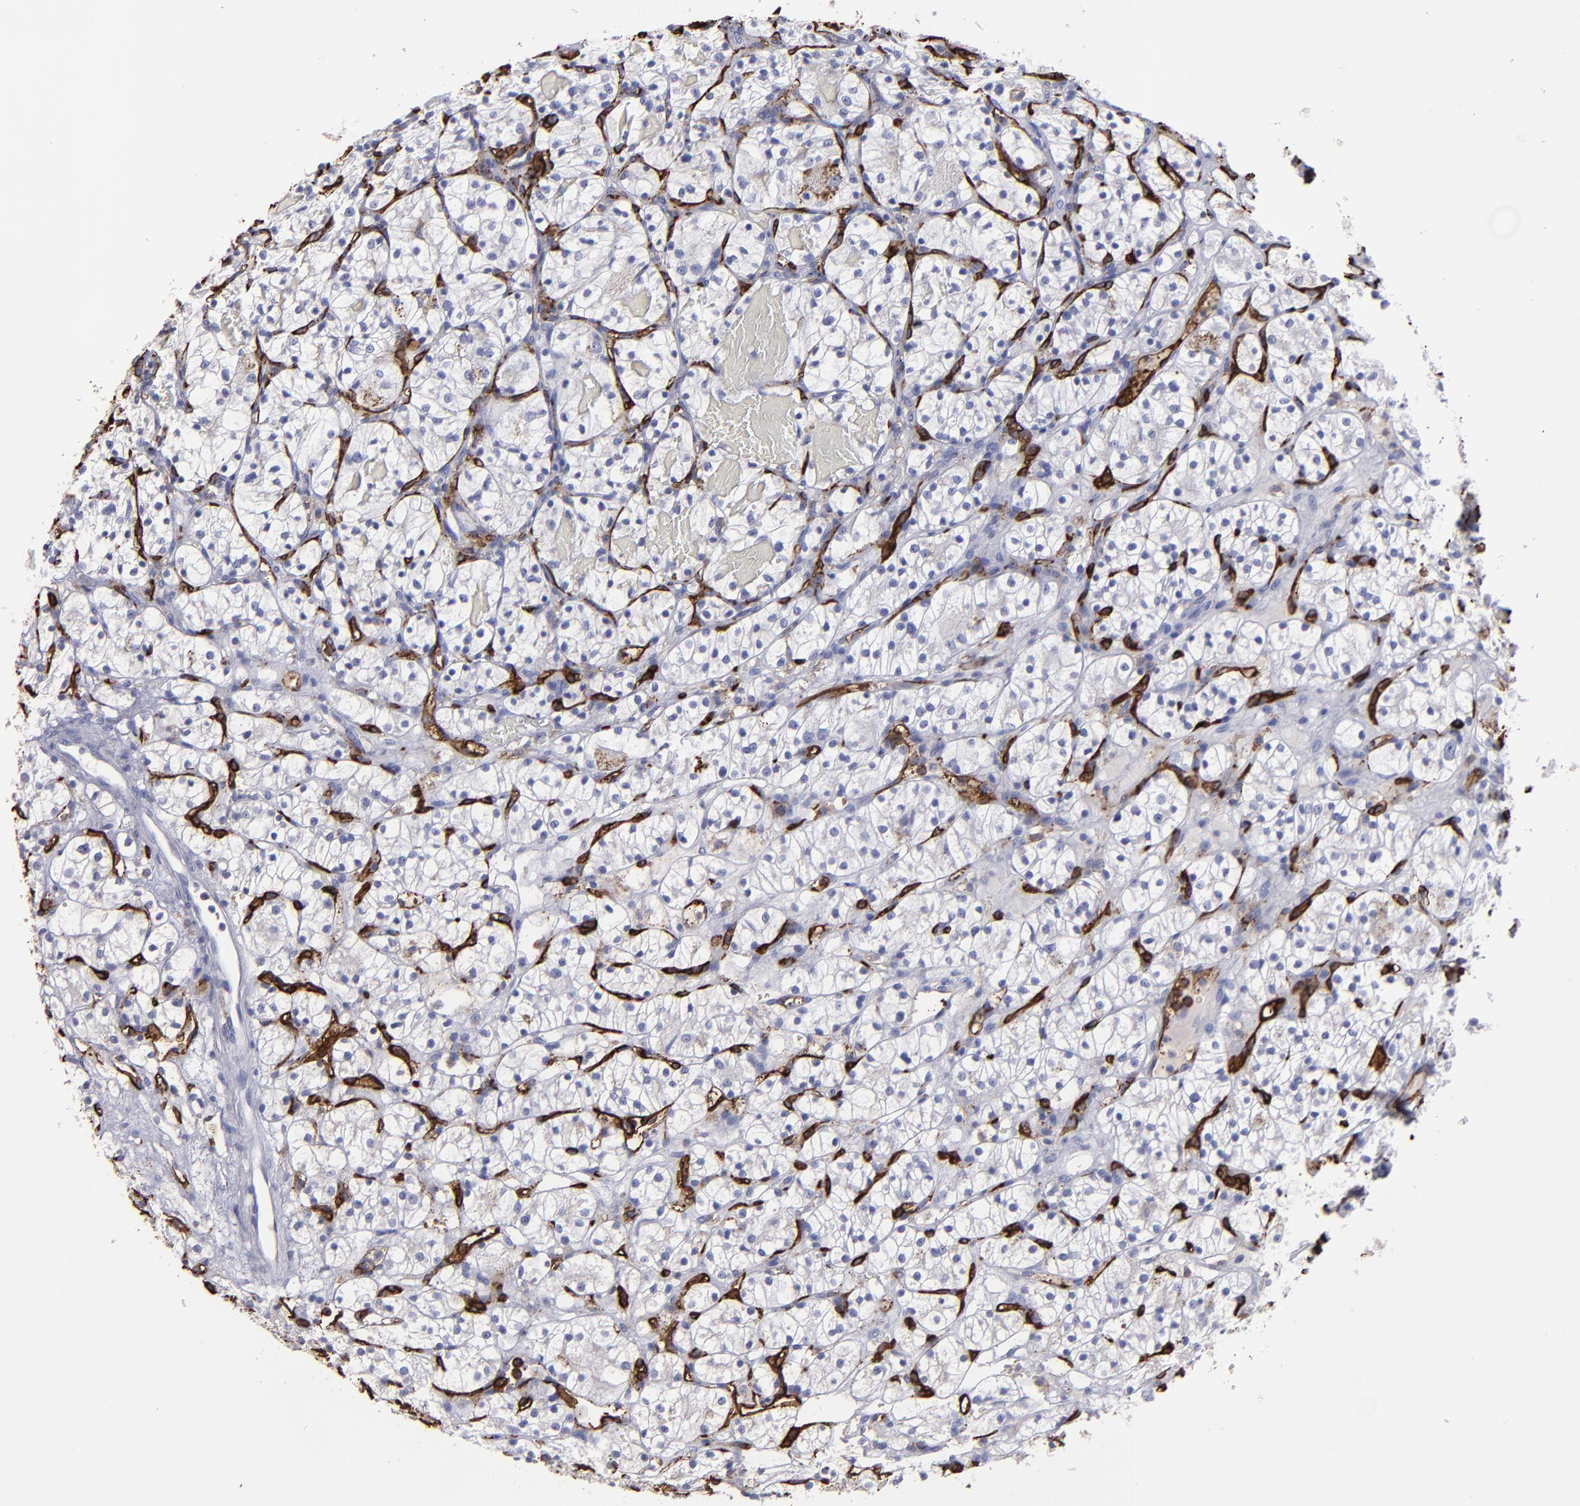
{"staining": {"intensity": "negative", "quantity": "none", "location": "none"}, "tissue": "renal cancer", "cell_type": "Tumor cells", "image_type": "cancer", "snomed": [{"axis": "morphology", "description": "Adenocarcinoma, NOS"}, {"axis": "topography", "description": "Kidney"}], "caption": "The image displays no significant expression in tumor cells of adenocarcinoma (renal).", "gene": "CD36", "patient": {"sex": "female", "age": 60}}